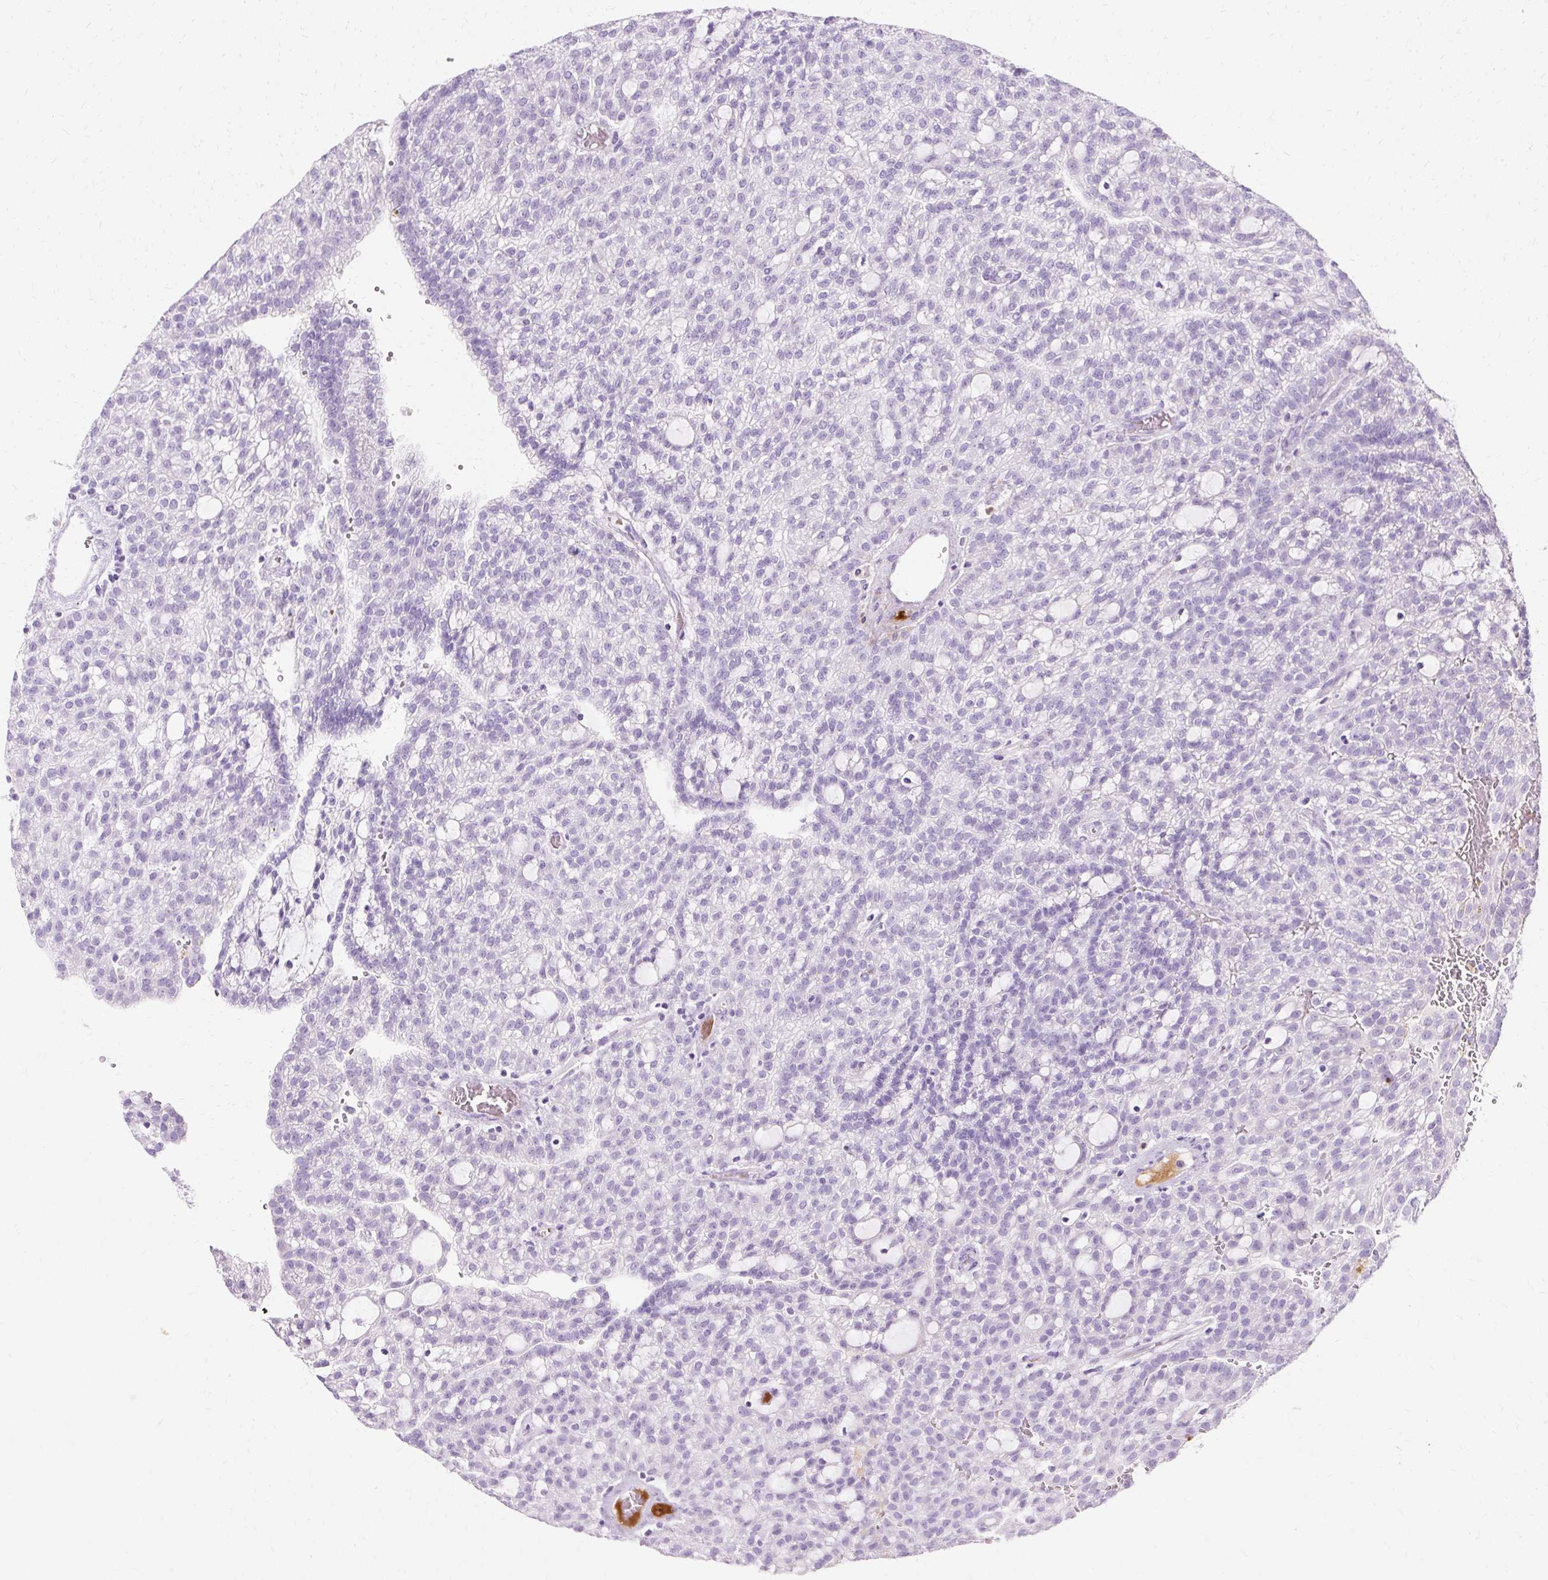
{"staining": {"intensity": "negative", "quantity": "none", "location": "none"}, "tissue": "renal cancer", "cell_type": "Tumor cells", "image_type": "cancer", "snomed": [{"axis": "morphology", "description": "Adenocarcinoma, NOS"}, {"axis": "topography", "description": "Kidney"}], "caption": "An IHC photomicrograph of renal cancer is shown. There is no staining in tumor cells of renal cancer.", "gene": "DEFA1", "patient": {"sex": "male", "age": 63}}